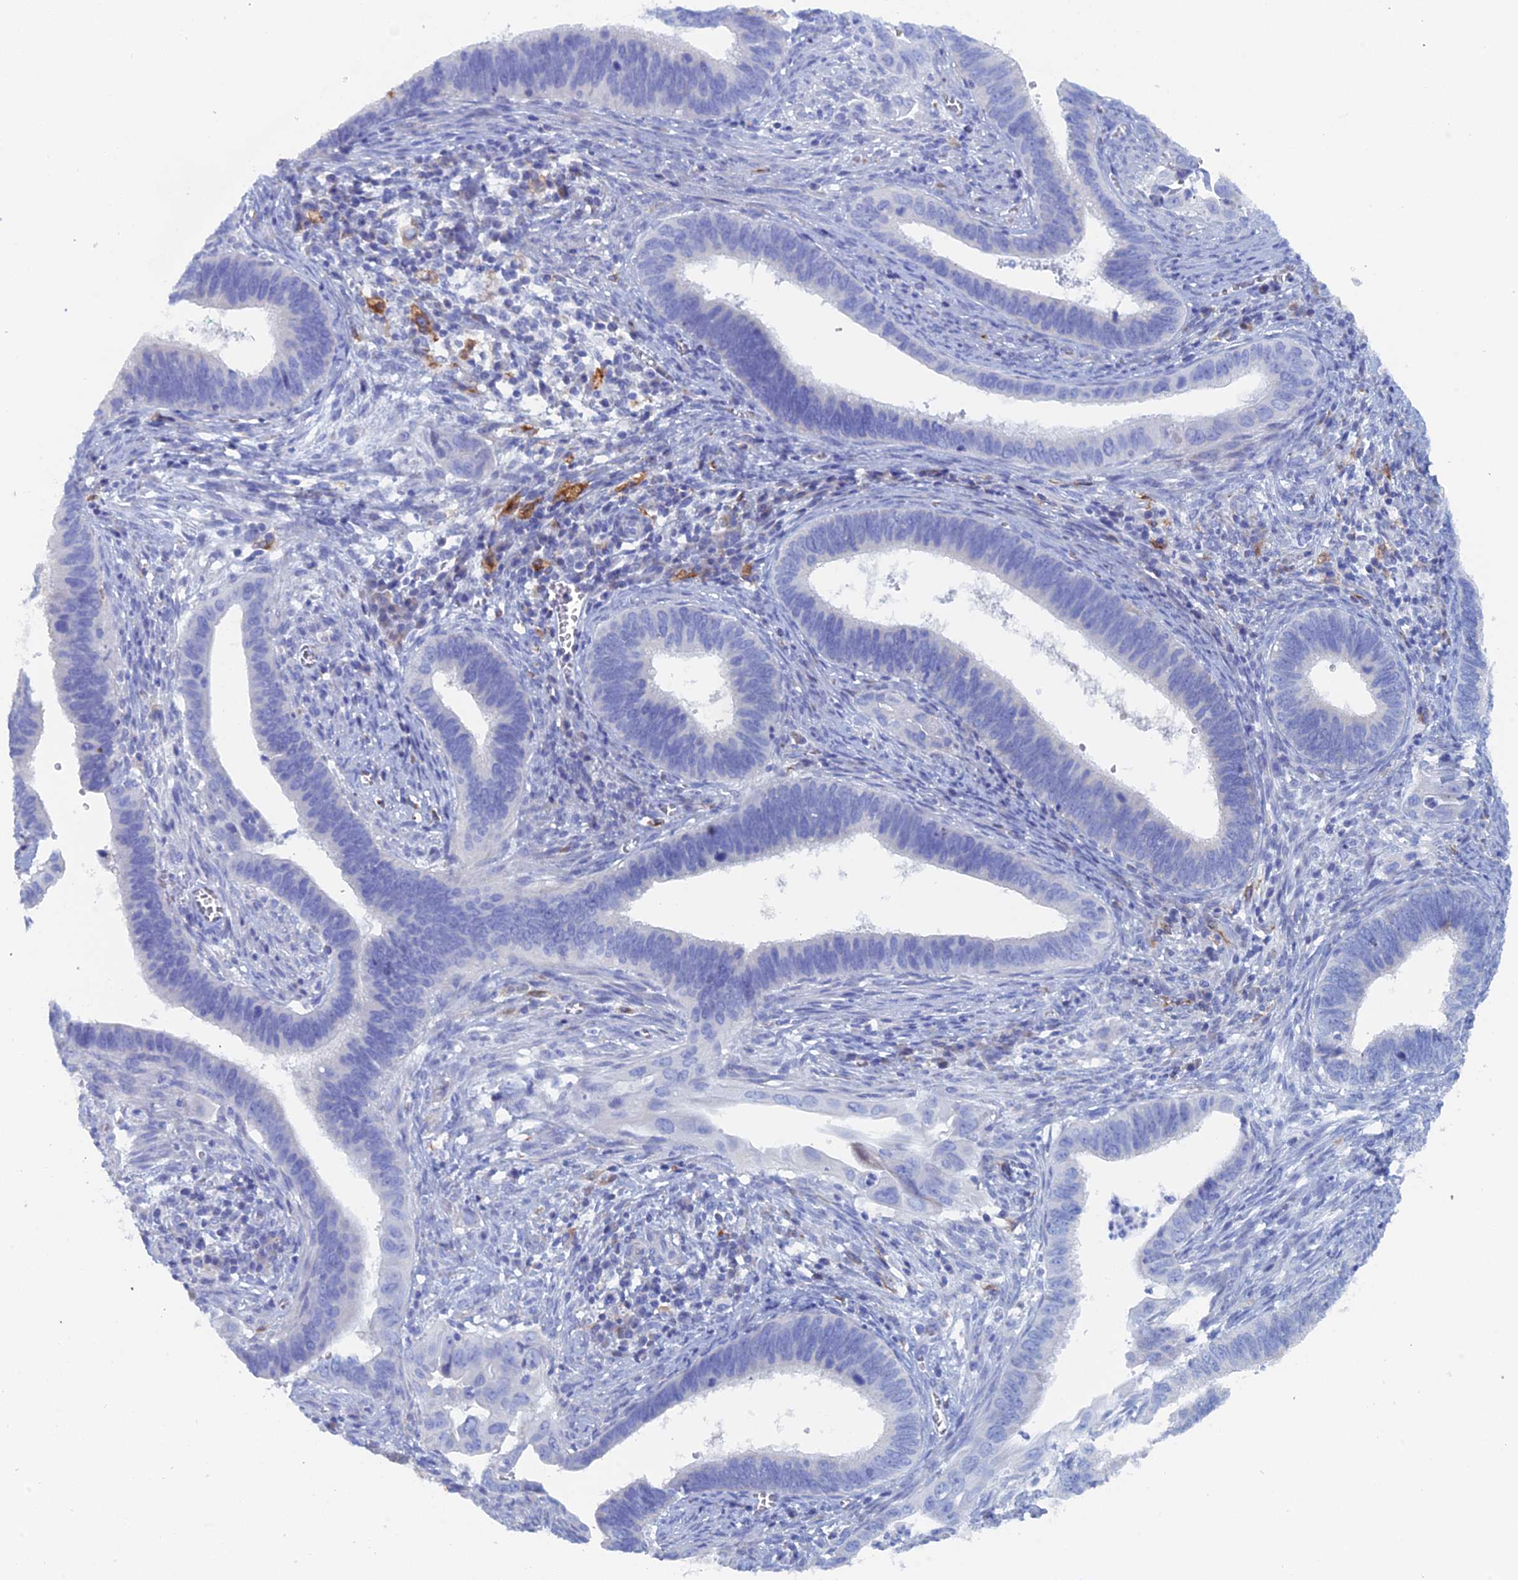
{"staining": {"intensity": "moderate", "quantity": "<25%", "location": "cytoplasmic/membranous"}, "tissue": "cervical cancer", "cell_type": "Tumor cells", "image_type": "cancer", "snomed": [{"axis": "morphology", "description": "Adenocarcinoma, NOS"}, {"axis": "topography", "description": "Cervix"}], "caption": "Human cervical cancer (adenocarcinoma) stained with a protein marker reveals moderate staining in tumor cells.", "gene": "COG7", "patient": {"sex": "female", "age": 42}}